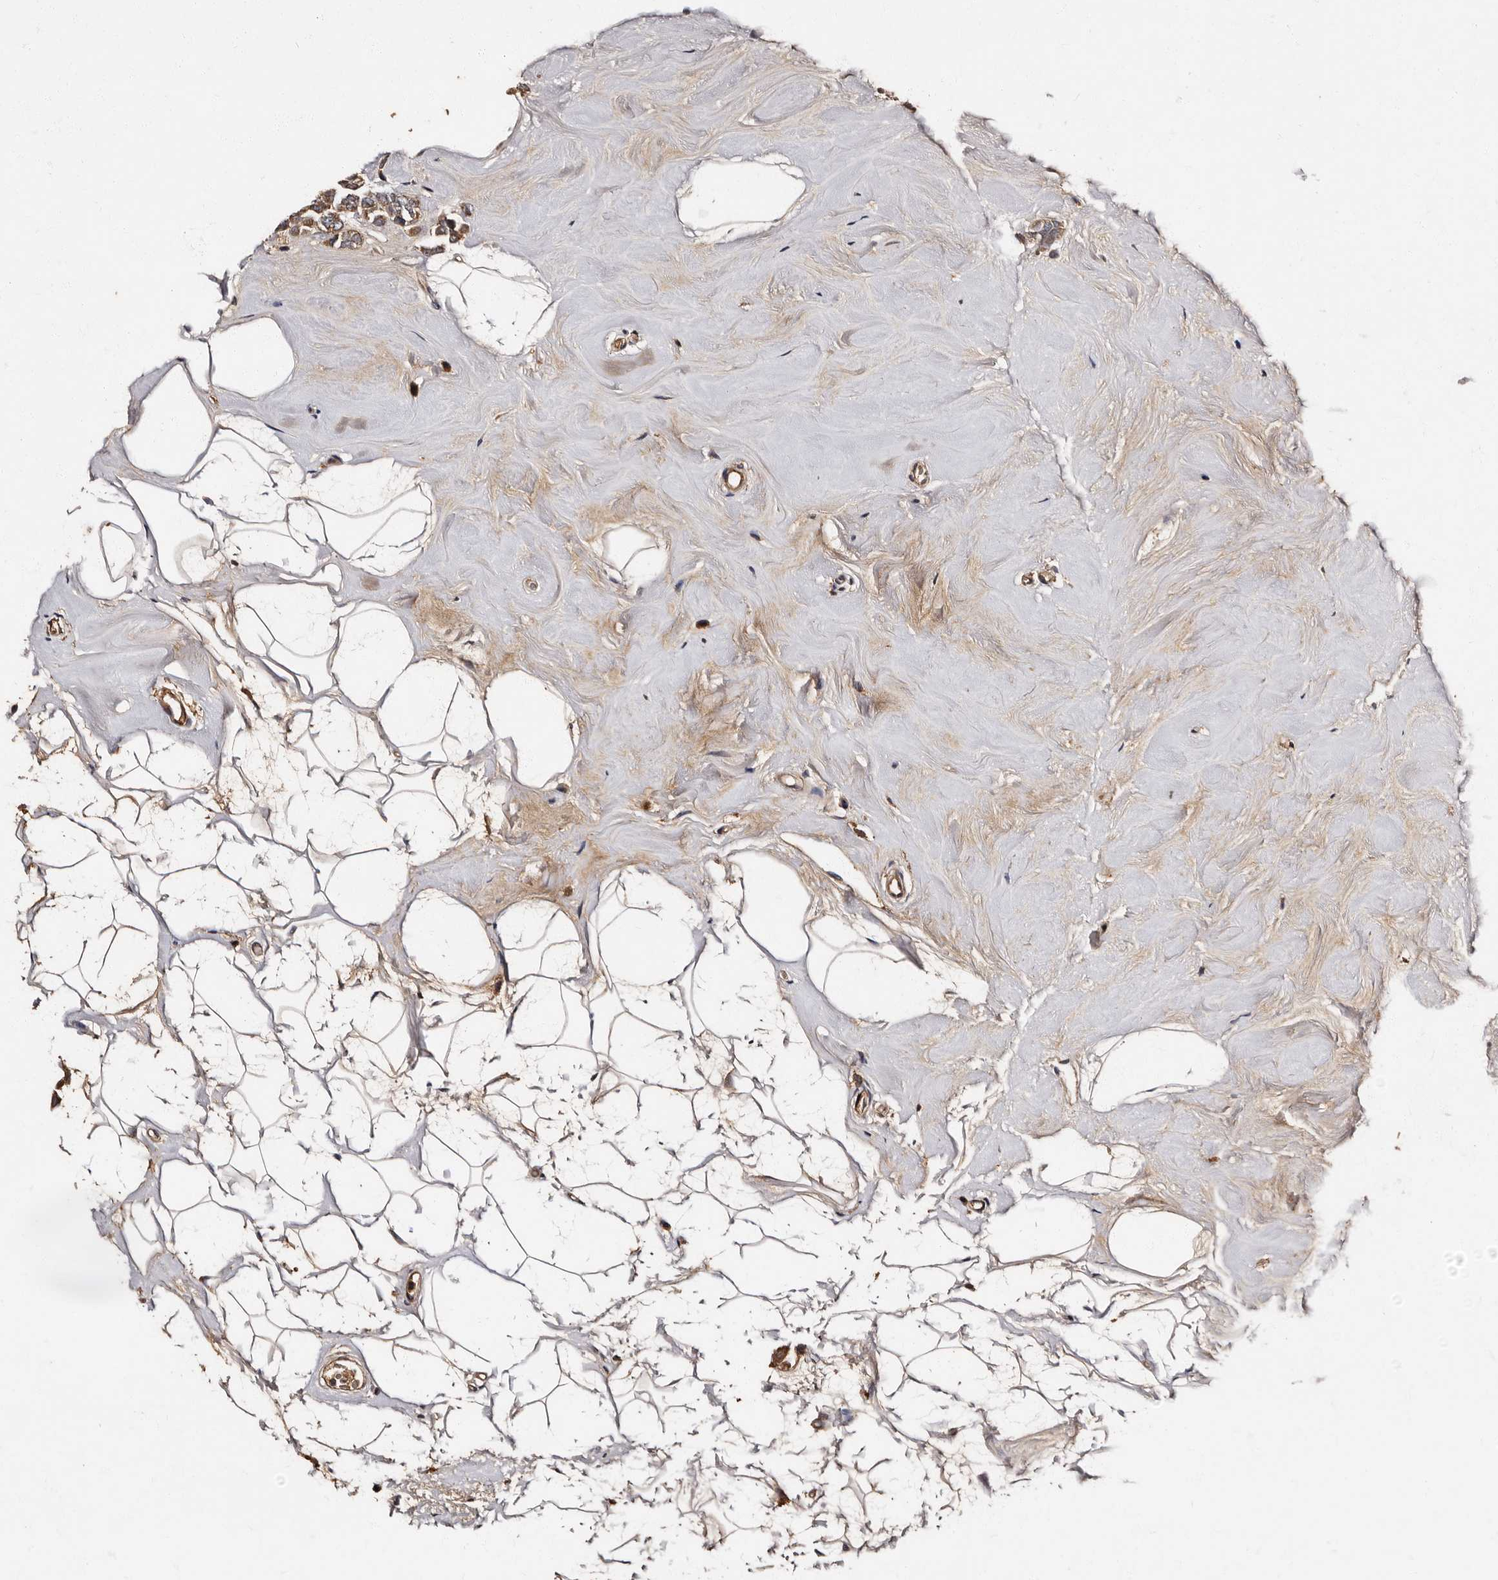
{"staining": {"intensity": "moderate", "quantity": ">75%", "location": "cytoplasmic/membranous"}, "tissue": "breast cancer", "cell_type": "Tumor cells", "image_type": "cancer", "snomed": [{"axis": "morphology", "description": "Lobular carcinoma"}, {"axis": "topography", "description": "Breast"}], "caption": "The photomicrograph demonstrates immunohistochemical staining of lobular carcinoma (breast). There is moderate cytoplasmic/membranous staining is present in about >75% of tumor cells. (Brightfield microscopy of DAB IHC at high magnification).", "gene": "ADCK5", "patient": {"sex": "female", "age": 47}}